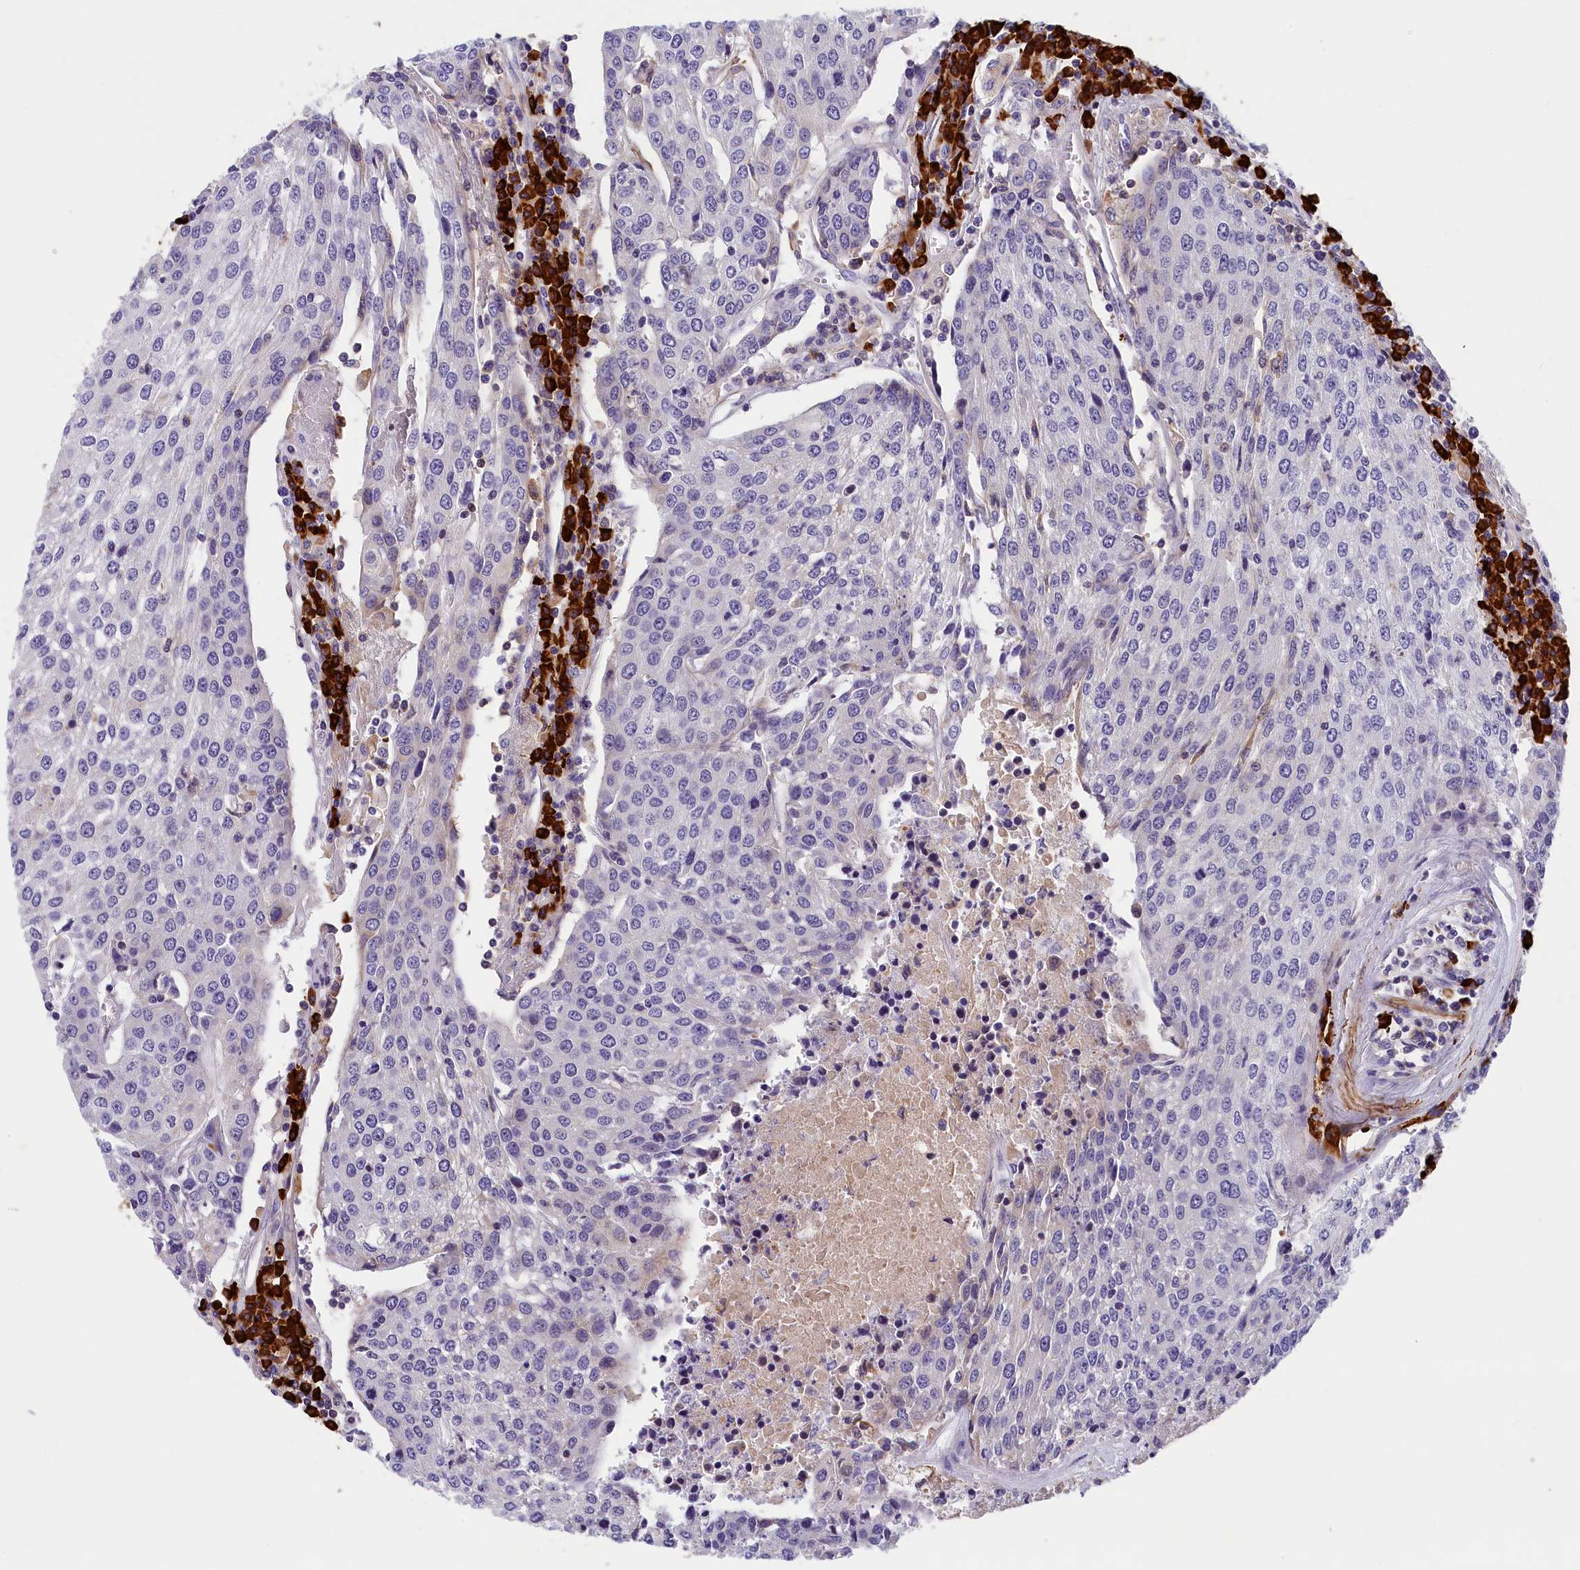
{"staining": {"intensity": "negative", "quantity": "none", "location": "none"}, "tissue": "urothelial cancer", "cell_type": "Tumor cells", "image_type": "cancer", "snomed": [{"axis": "morphology", "description": "Urothelial carcinoma, High grade"}, {"axis": "topography", "description": "Urinary bladder"}], "caption": "This micrograph is of urothelial cancer stained with immunohistochemistry (IHC) to label a protein in brown with the nuclei are counter-stained blue. There is no staining in tumor cells. Brightfield microscopy of IHC stained with DAB (3,3'-diaminobenzidine) (brown) and hematoxylin (blue), captured at high magnification.", "gene": "BCL2L13", "patient": {"sex": "female", "age": 85}}